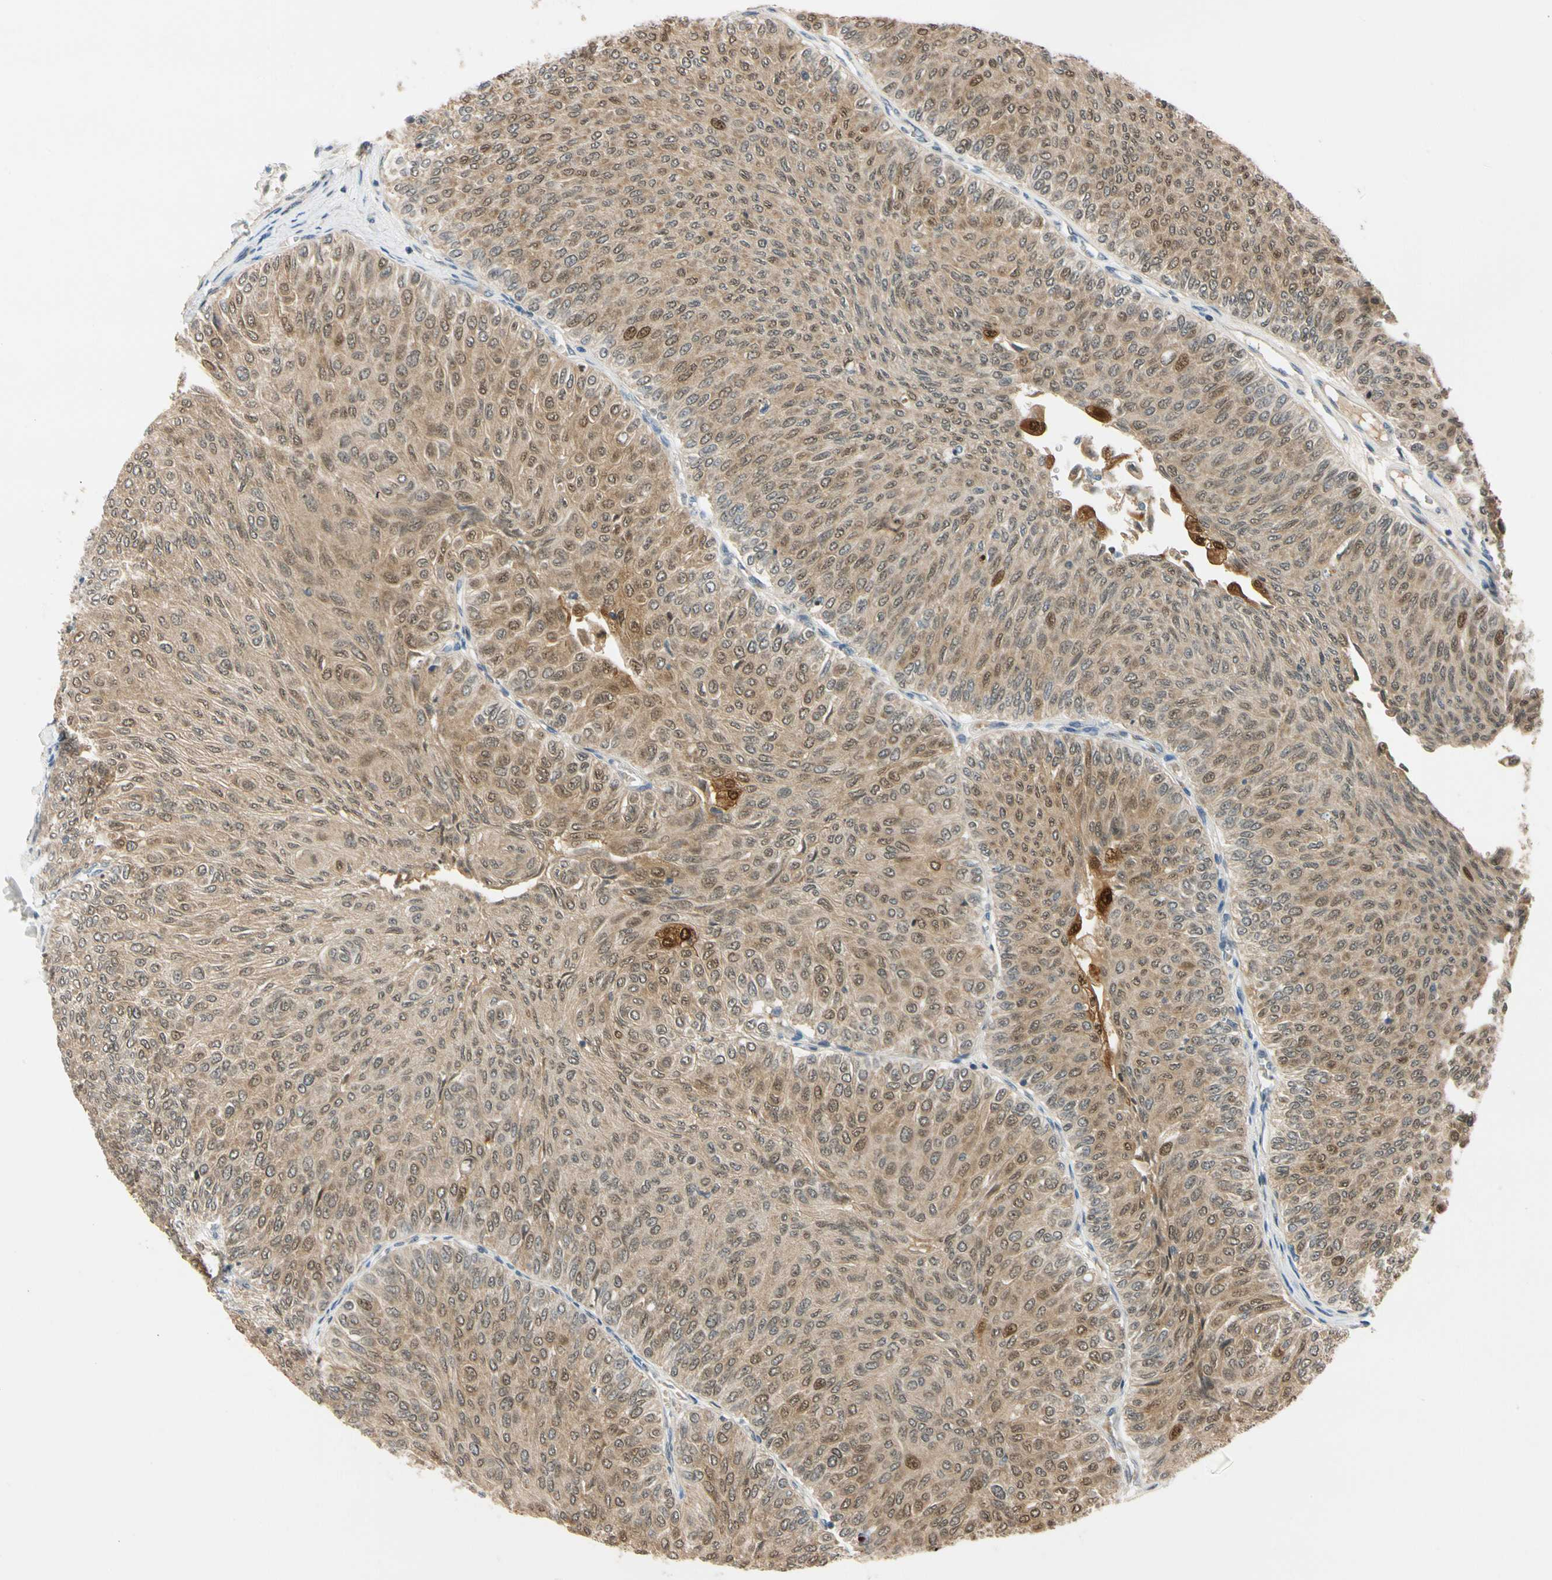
{"staining": {"intensity": "moderate", "quantity": ">75%", "location": "cytoplasmic/membranous,nuclear"}, "tissue": "urothelial cancer", "cell_type": "Tumor cells", "image_type": "cancer", "snomed": [{"axis": "morphology", "description": "Urothelial carcinoma, Low grade"}, {"axis": "topography", "description": "Urinary bladder"}], "caption": "Immunohistochemical staining of human urothelial carcinoma (low-grade) displays moderate cytoplasmic/membranous and nuclear protein expression in approximately >75% of tumor cells.", "gene": "RIOX2", "patient": {"sex": "male", "age": 78}}